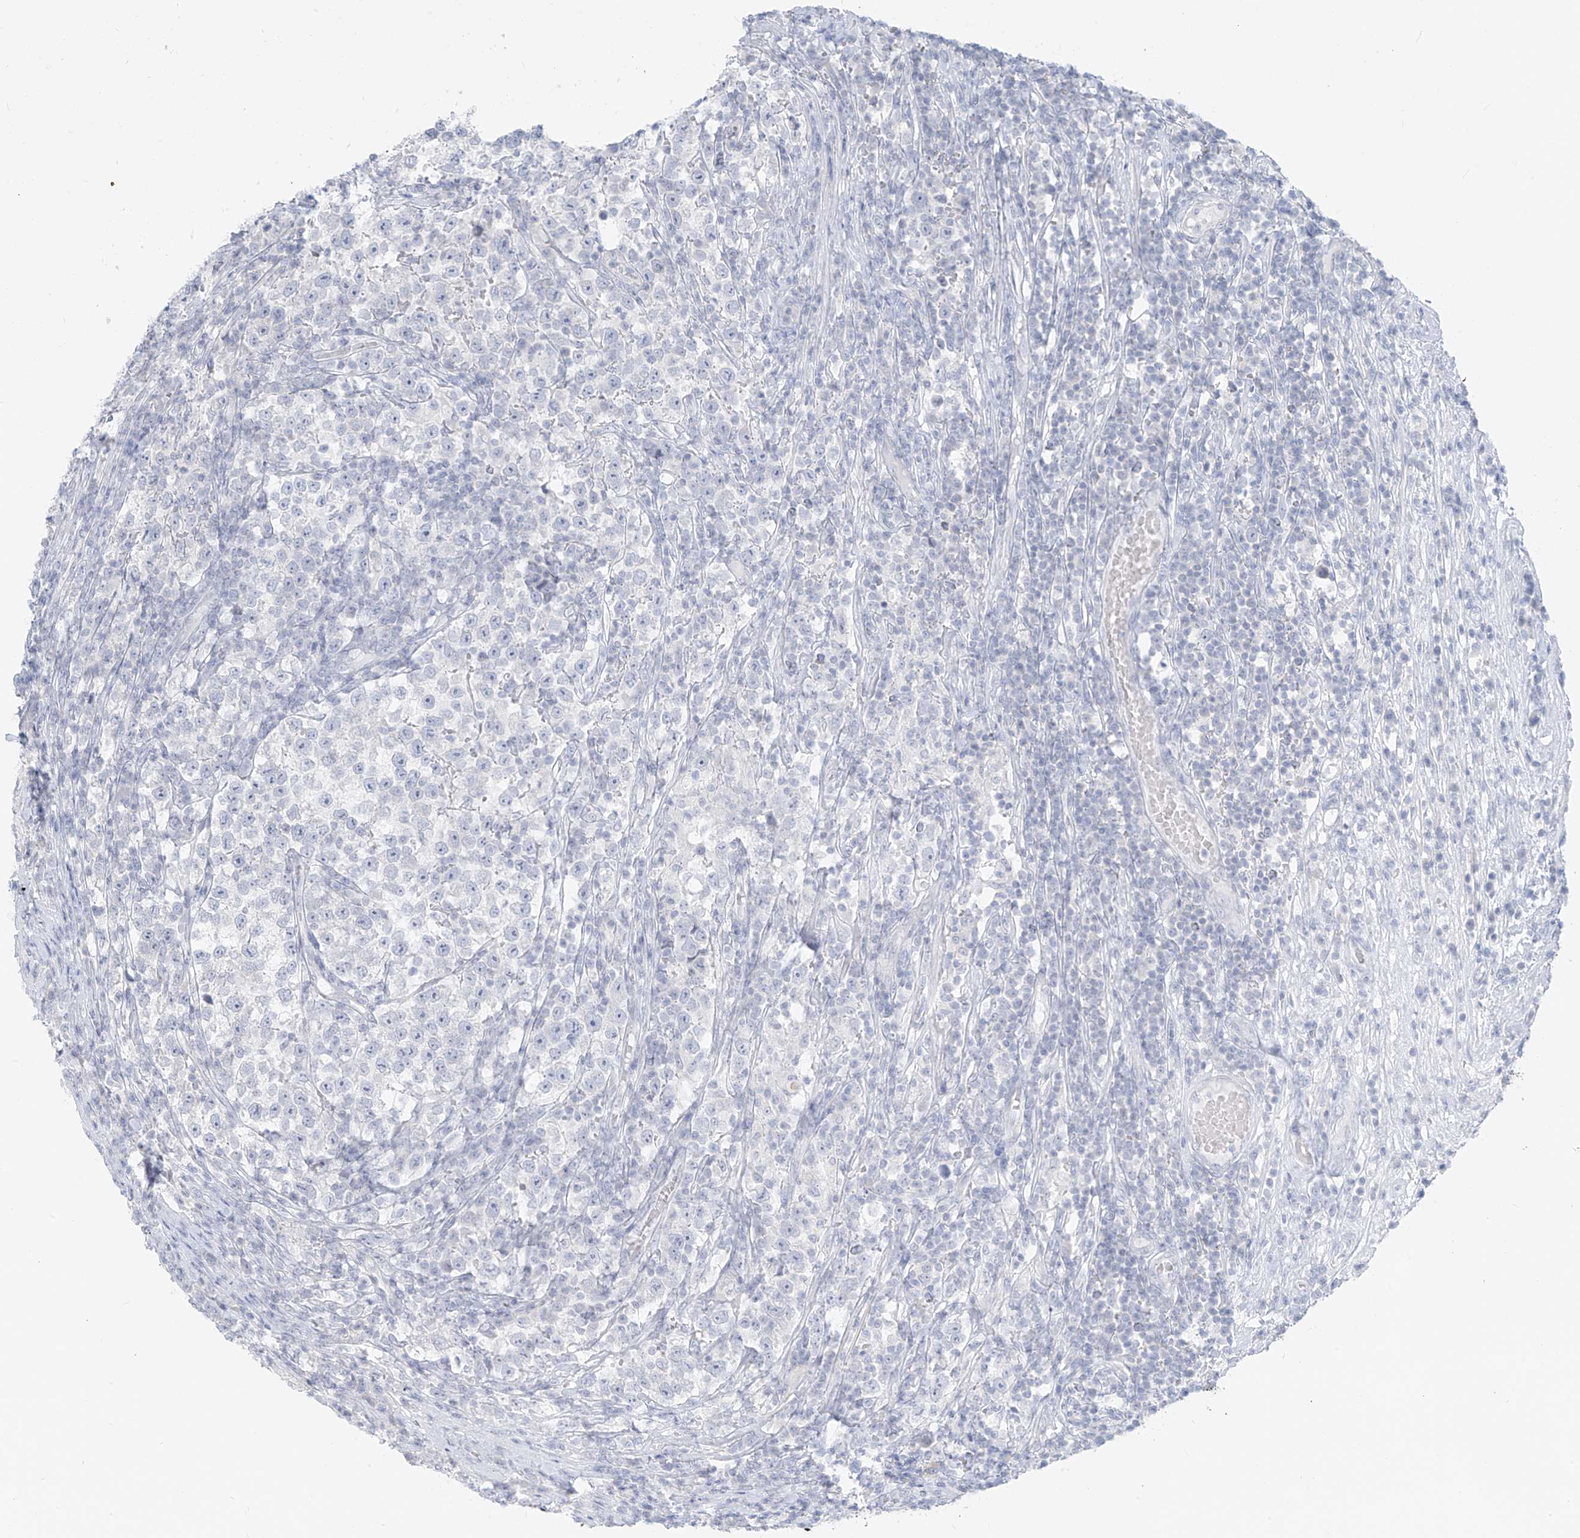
{"staining": {"intensity": "negative", "quantity": "none", "location": "none"}, "tissue": "testis cancer", "cell_type": "Tumor cells", "image_type": "cancer", "snomed": [{"axis": "morphology", "description": "Normal tissue, NOS"}, {"axis": "morphology", "description": "Seminoma, NOS"}, {"axis": "topography", "description": "Testis"}], "caption": "Immunohistochemical staining of human testis cancer displays no significant staining in tumor cells. Nuclei are stained in blue.", "gene": "OSBPL7", "patient": {"sex": "male", "age": 43}}